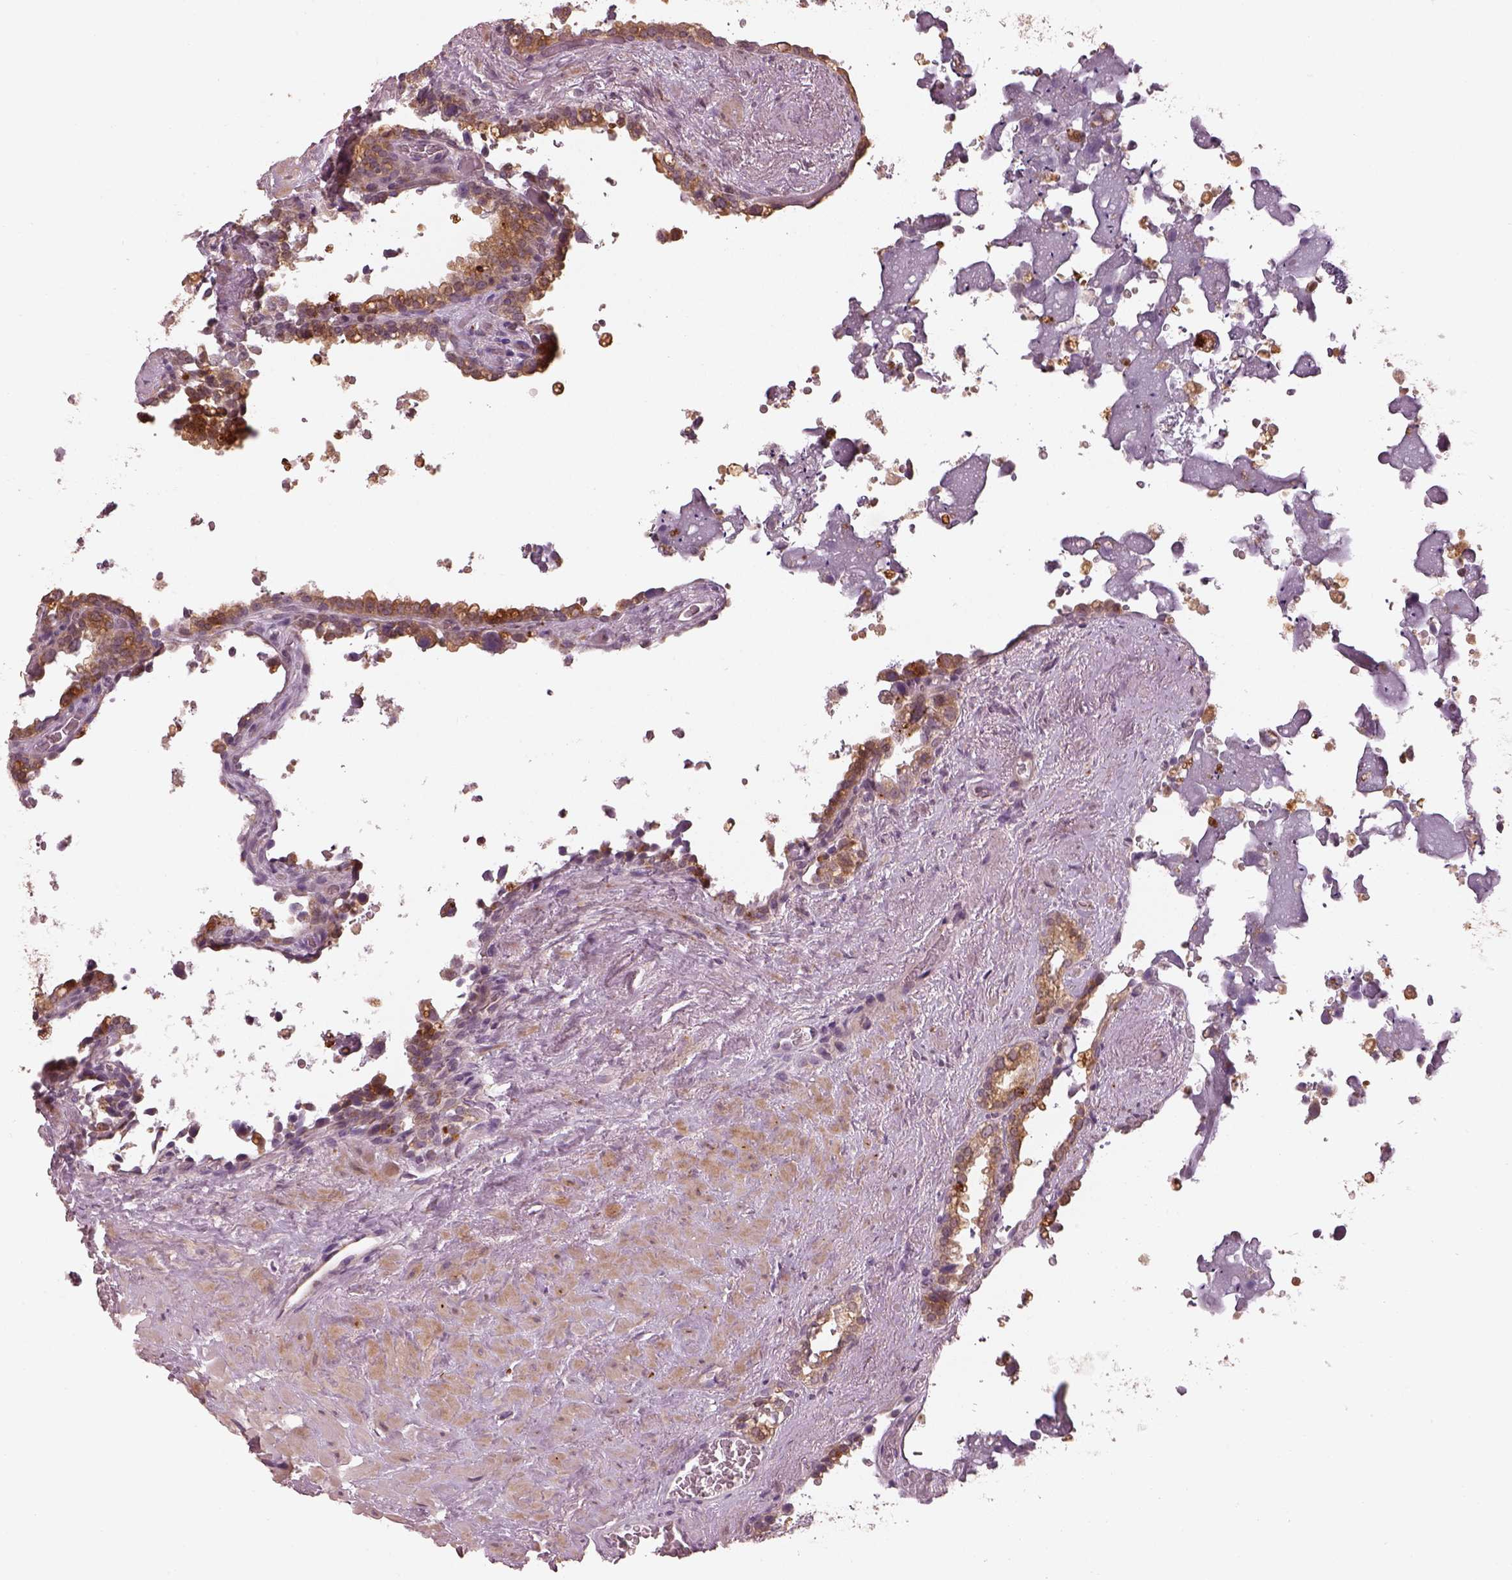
{"staining": {"intensity": "moderate", "quantity": "25%-75%", "location": "cytoplasmic/membranous"}, "tissue": "seminal vesicle", "cell_type": "Glandular cells", "image_type": "normal", "snomed": [{"axis": "morphology", "description": "Normal tissue, NOS"}, {"axis": "topography", "description": "Seminal veicle"}], "caption": "Benign seminal vesicle displays moderate cytoplasmic/membranous expression in approximately 25%-75% of glandular cells (DAB (3,3'-diaminobenzidine) IHC with brightfield microscopy, high magnification)..", "gene": "SLC25A46", "patient": {"sex": "male", "age": 71}}